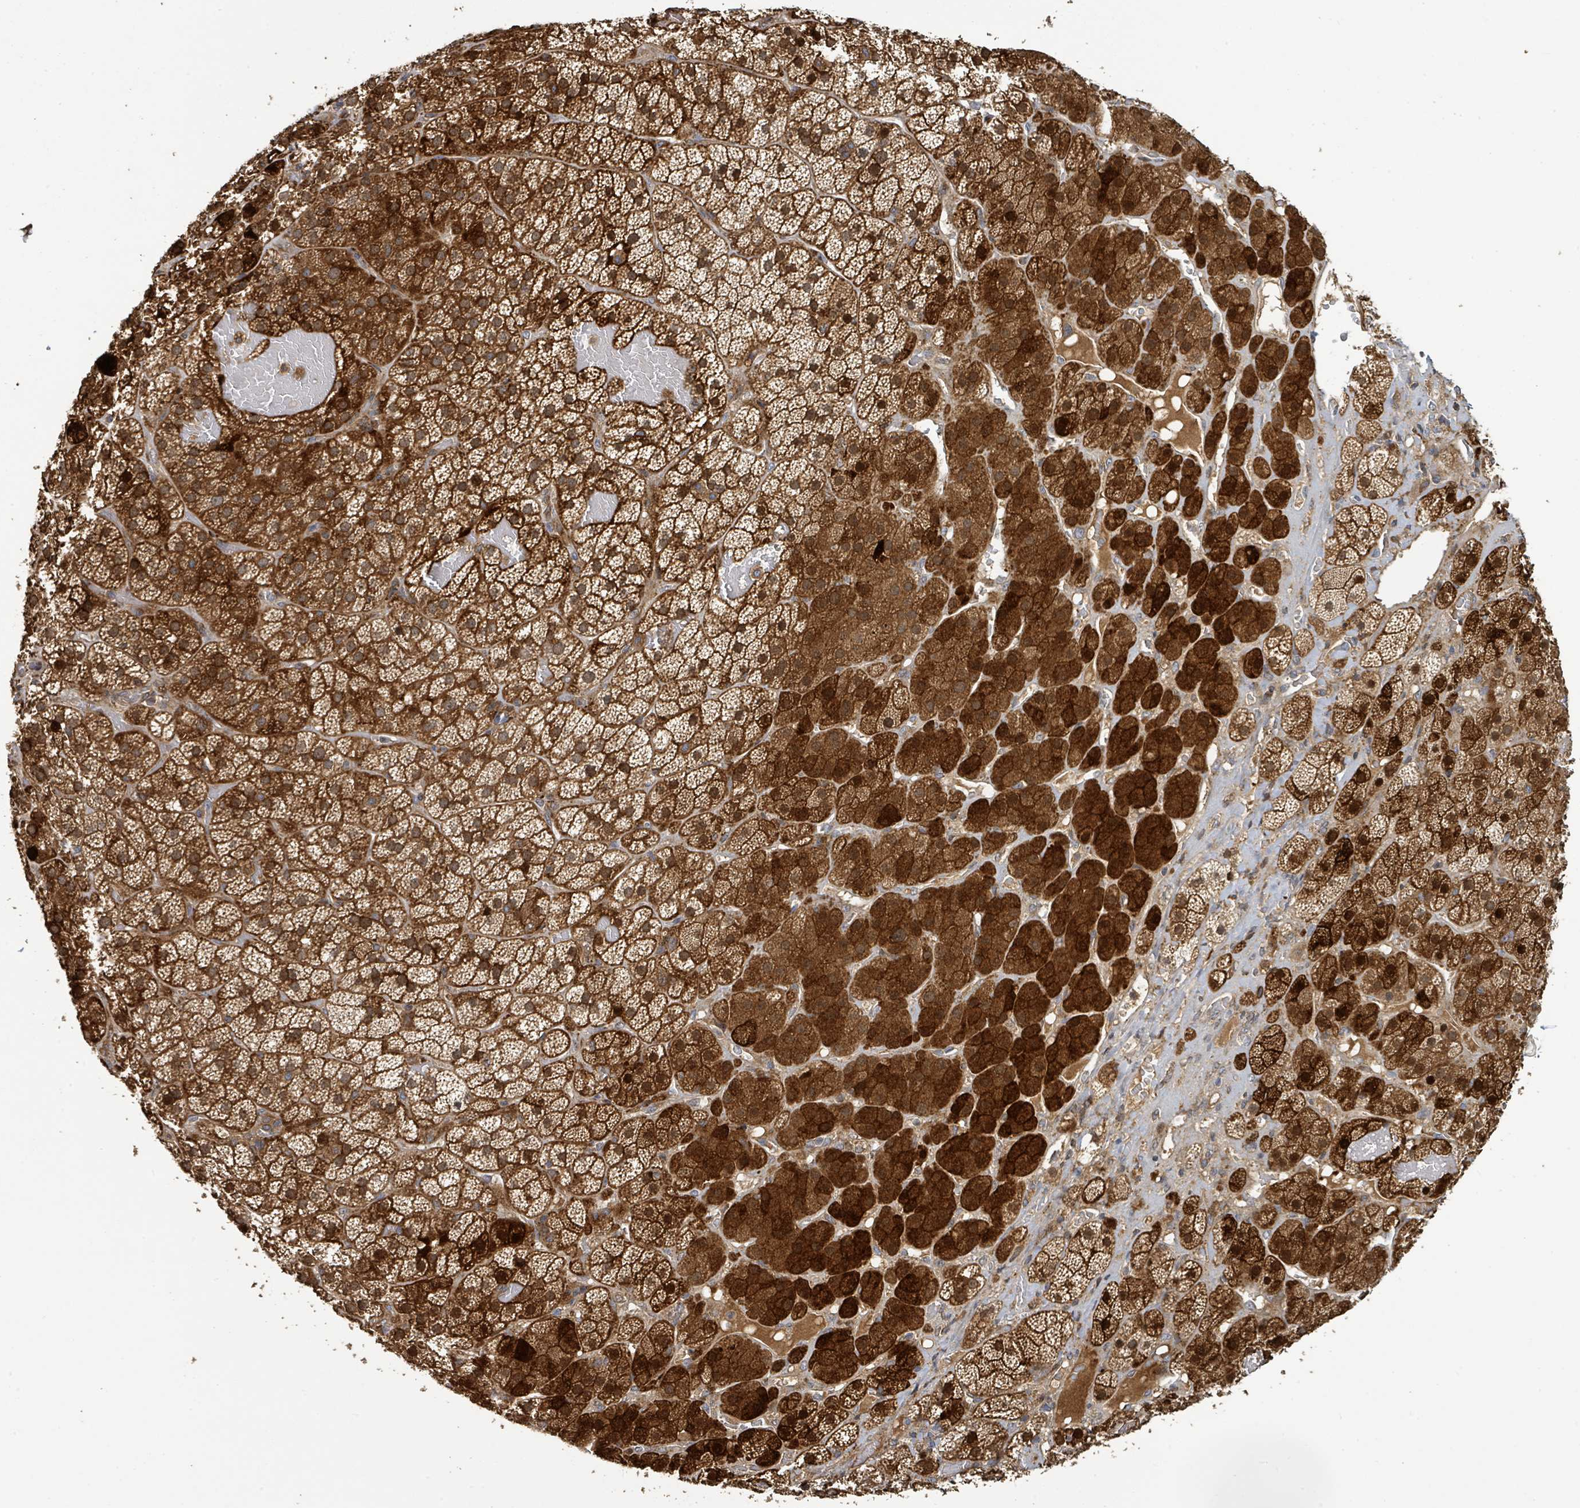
{"staining": {"intensity": "strong", "quantity": ">75%", "location": "cytoplasmic/membranous"}, "tissue": "adrenal gland", "cell_type": "Glandular cells", "image_type": "normal", "snomed": [{"axis": "morphology", "description": "Normal tissue, NOS"}, {"axis": "topography", "description": "Adrenal gland"}], "caption": "Adrenal gland stained with immunohistochemistry (IHC) shows strong cytoplasmic/membranous staining in about >75% of glandular cells.", "gene": "STARD4", "patient": {"sex": "male", "age": 57}}